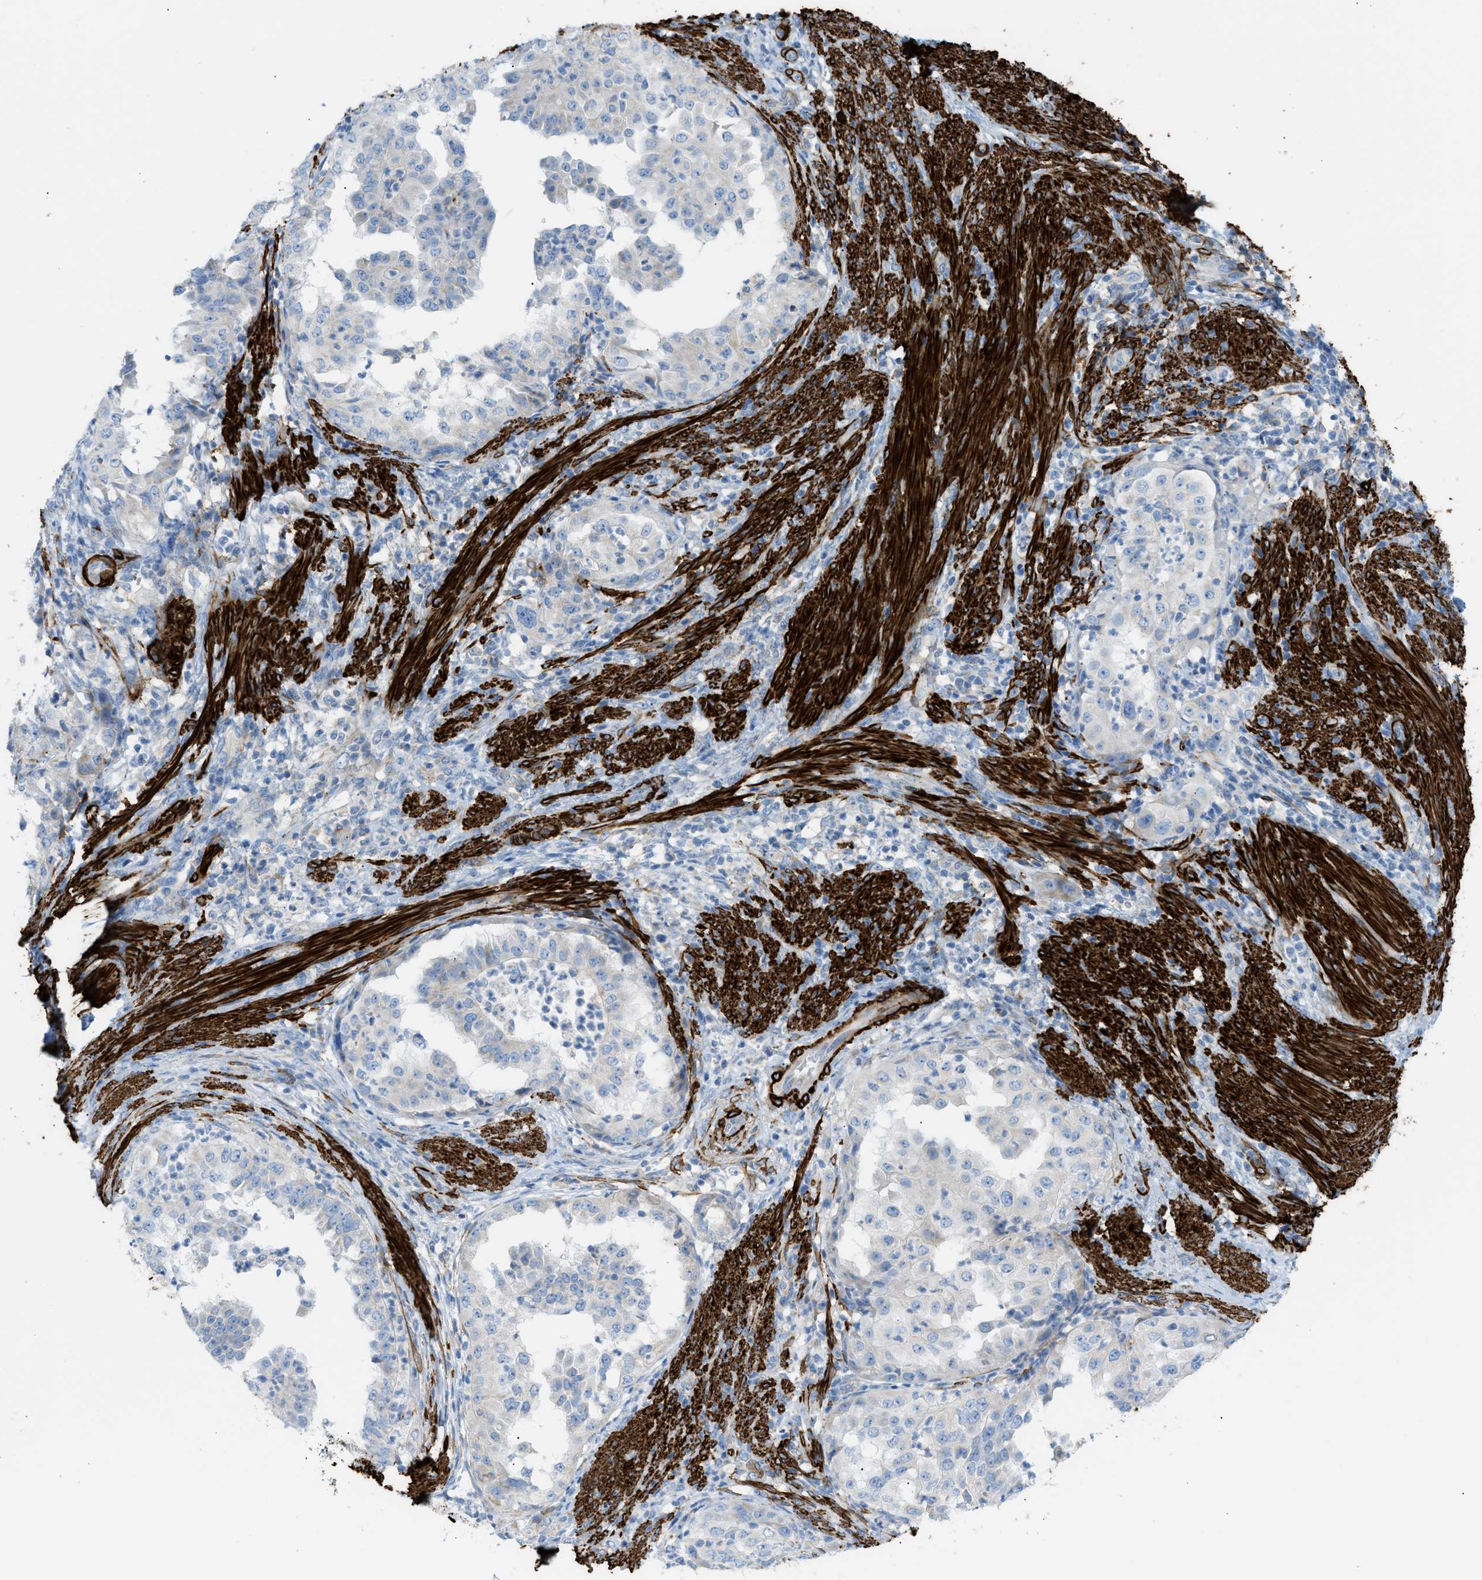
{"staining": {"intensity": "negative", "quantity": "none", "location": "none"}, "tissue": "endometrial cancer", "cell_type": "Tumor cells", "image_type": "cancer", "snomed": [{"axis": "morphology", "description": "Adenocarcinoma, NOS"}, {"axis": "topography", "description": "Endometrium"}], "caption": "Human endometrial cancer (adenocarcinoma) stained for a protein using immunohistochemistry reveals no positivity in tumor cells.", "gene": "MYH11", "patient": {"sex": "female", "age": 85}}